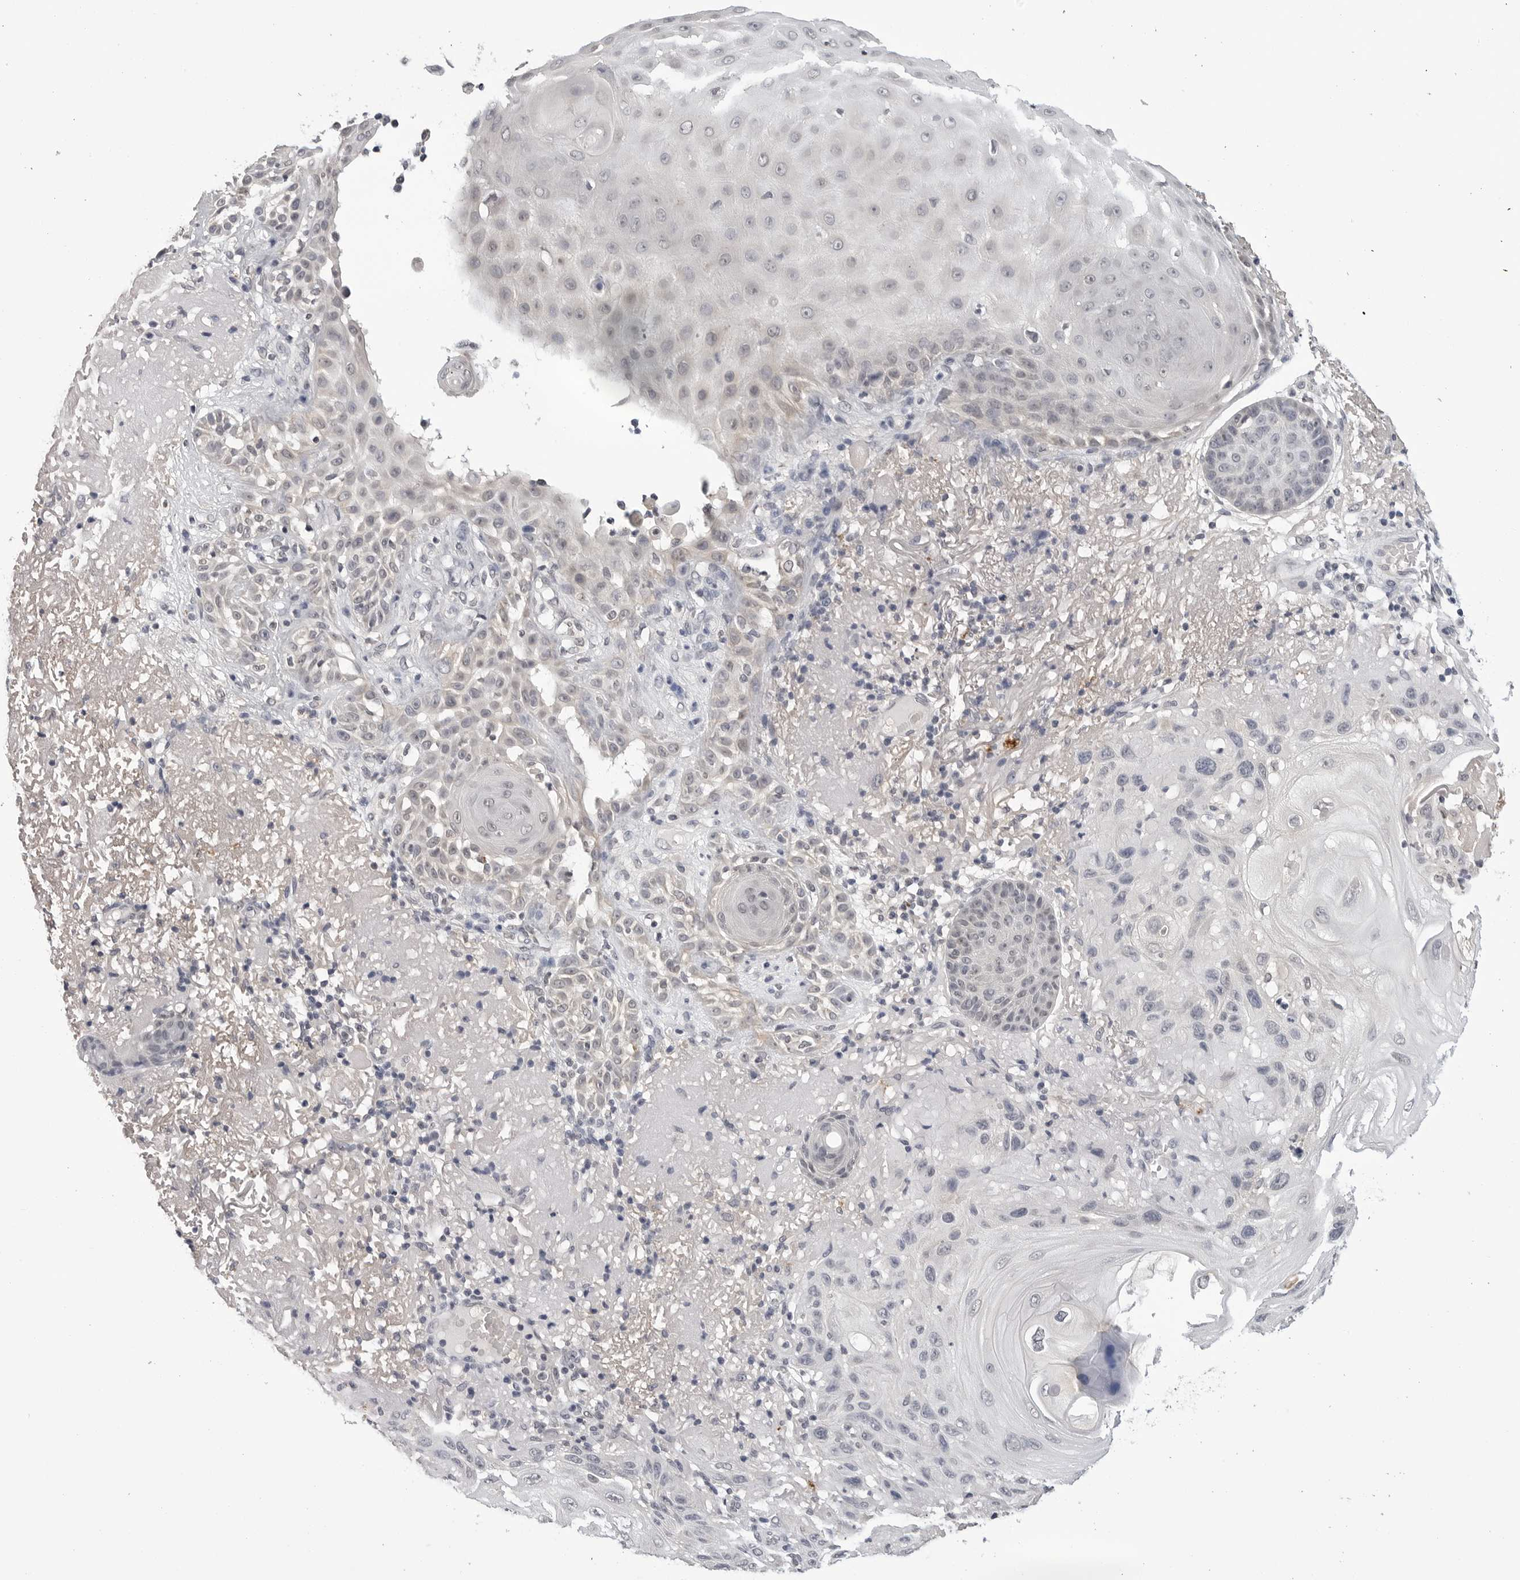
{"staining": {"intensity": "negative", "quantity": "none", "location": "none"}, "tissue": "skin cancer", "cell_type": "Tumor cells", "image_type": "cancer", "snomed": [{"axis": "morphology", "description": "Normal tissue, NOS"}, {"axis": "morphology", "description": "Squamous cell carcinoma, NOS"}, {"axis": "topography", "description": "Skin"}], "caption": "This histopathology image is of skin squamous cell carcinoma stained with immunohistochemistry (IHC) to label a protein in brown with the nuclei are counter-stained blue. There is no expression in tumor cells. Nuclei are stained in blue.", "gene": "CDK20", "patient": {"sex": "female", "age": 96}}